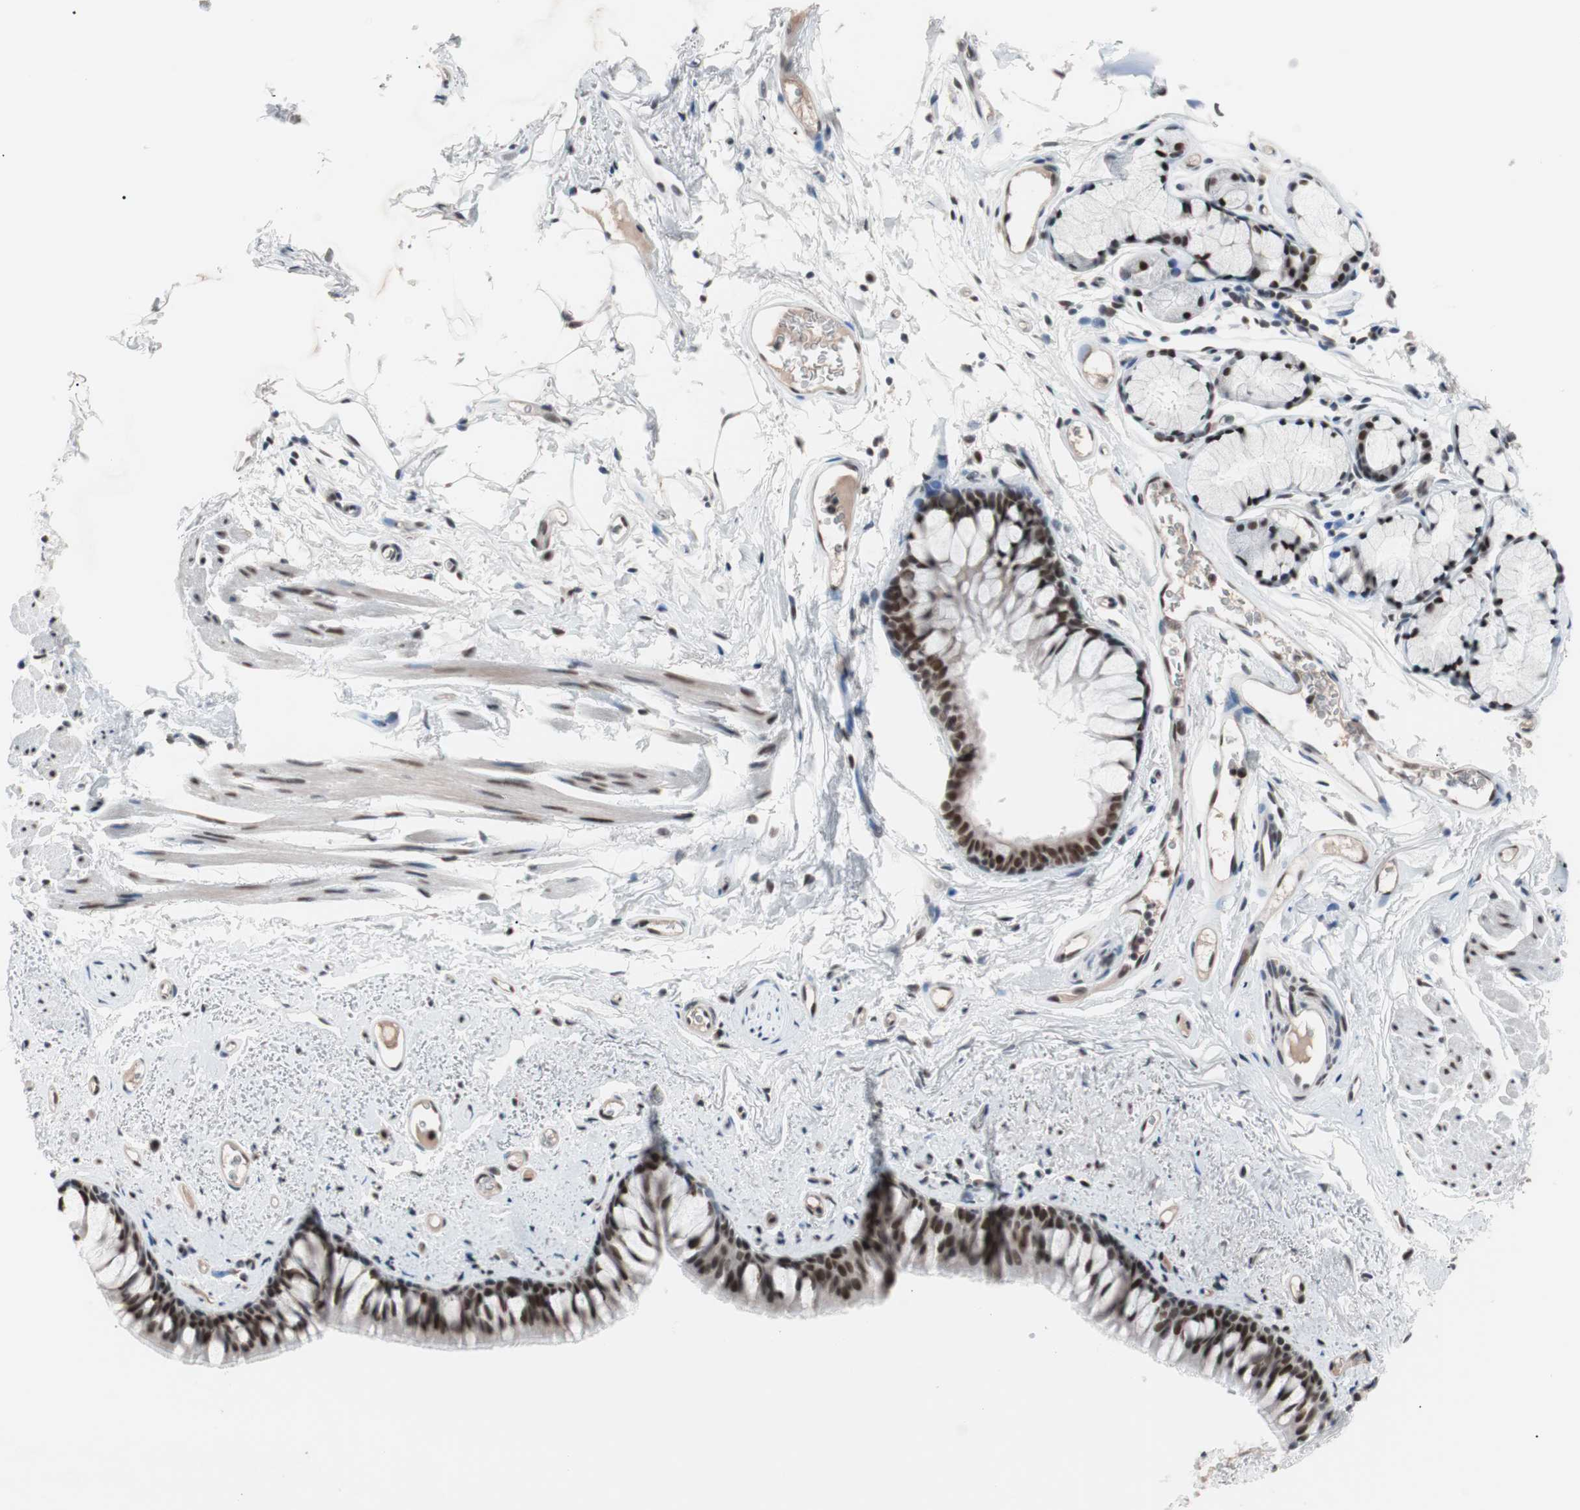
{"staining": {"intensity": "strong", "quantity": ">75%", "location": "nuclear"}, "tissue": "bronchus", "cell_type": "Respiratory epithelial cells", "image_type": "normal", "snomed": [{"axis": "morphology", "description": "Normal tissue, NOS"}, {"axis": "topography", "description": "Bronchus"}], "caption": "Immunohistochemistry (IHC) (DAB) staining of unremarkable bronchus reveals strong nuclear protein expression in approximately >75% of respiratory epithelial cells. (DAB (3,3'-diaminobenzidine) IHC, brown staining for protein, blue staining for nuclei).", "gene": "LIG3", "patient": {"sex": "female", "age": 73}}